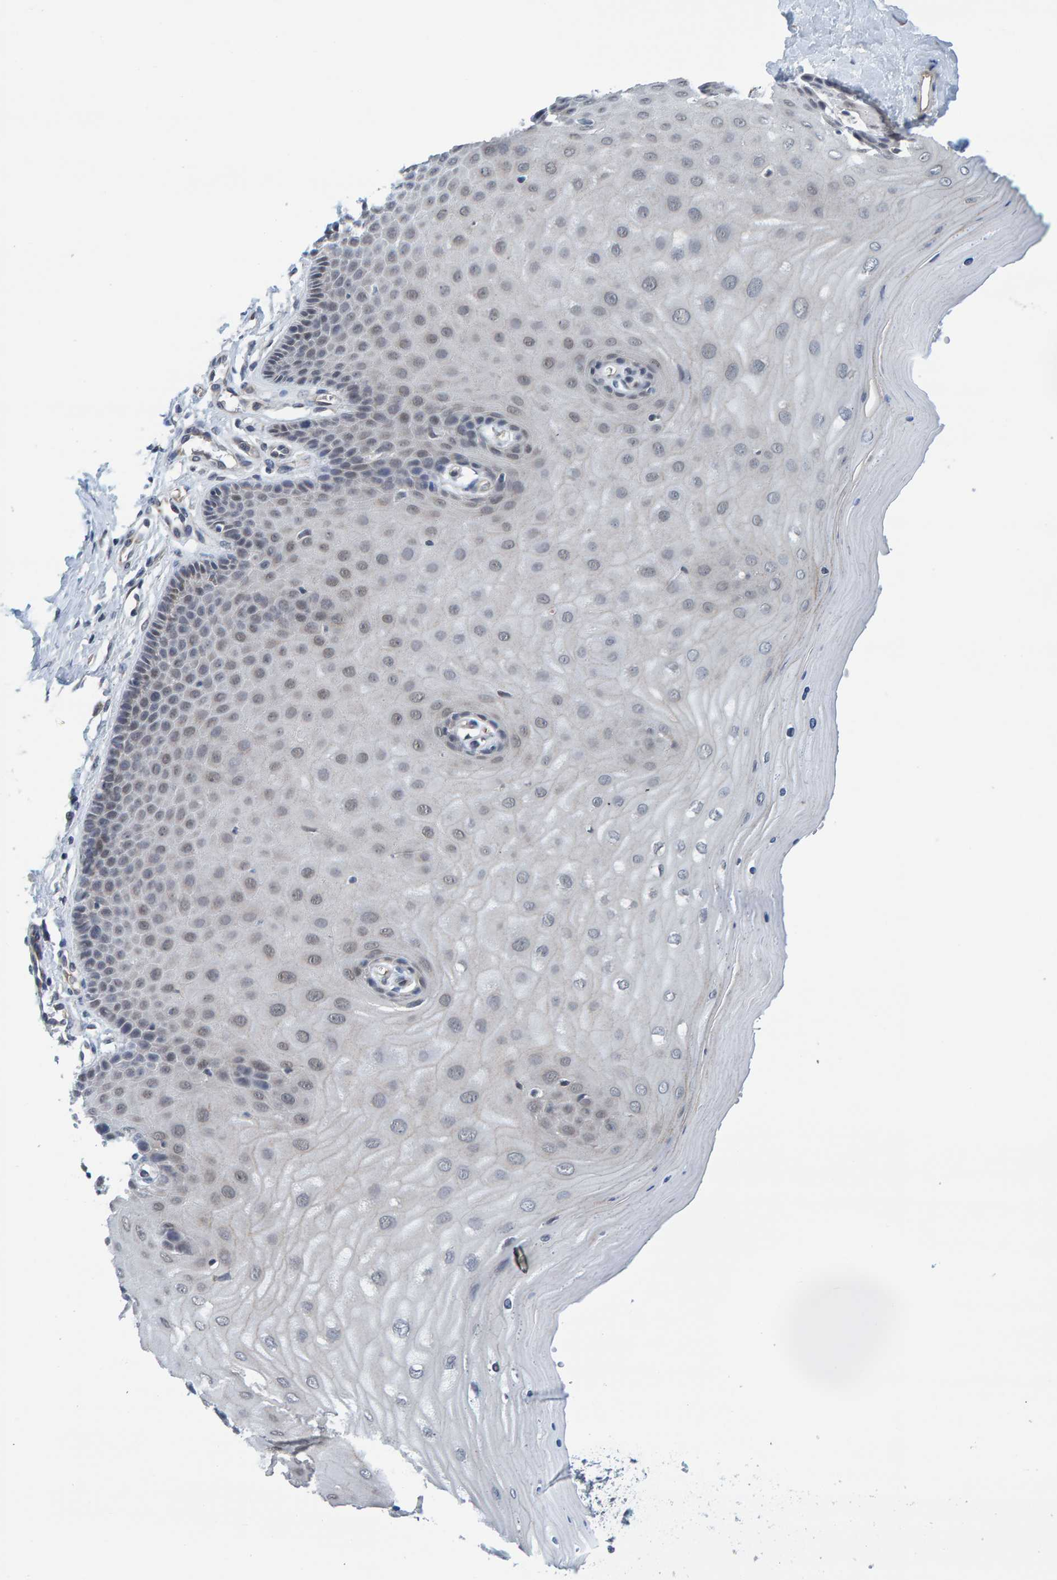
{"staining": {"intensity": "weak", "quantity": ">75%", "location": "cytoplasmic/membranous"}, "tissue": "cervix", "cell_type": "Glandular cells", "image_type": "normal", "snomed": [{"axis": "morphology", "description": "Normal tissue, NOS"}, {"axis": "topography", "description": "Cervix"}], "caption": "Weak cytoplasmic/membranous expression for a protein is appreciated in about >75% of glandular cells of normal cervix using IHC.", "gene": "SCRN2", "patient": {"sex": "female", "age": 55}}